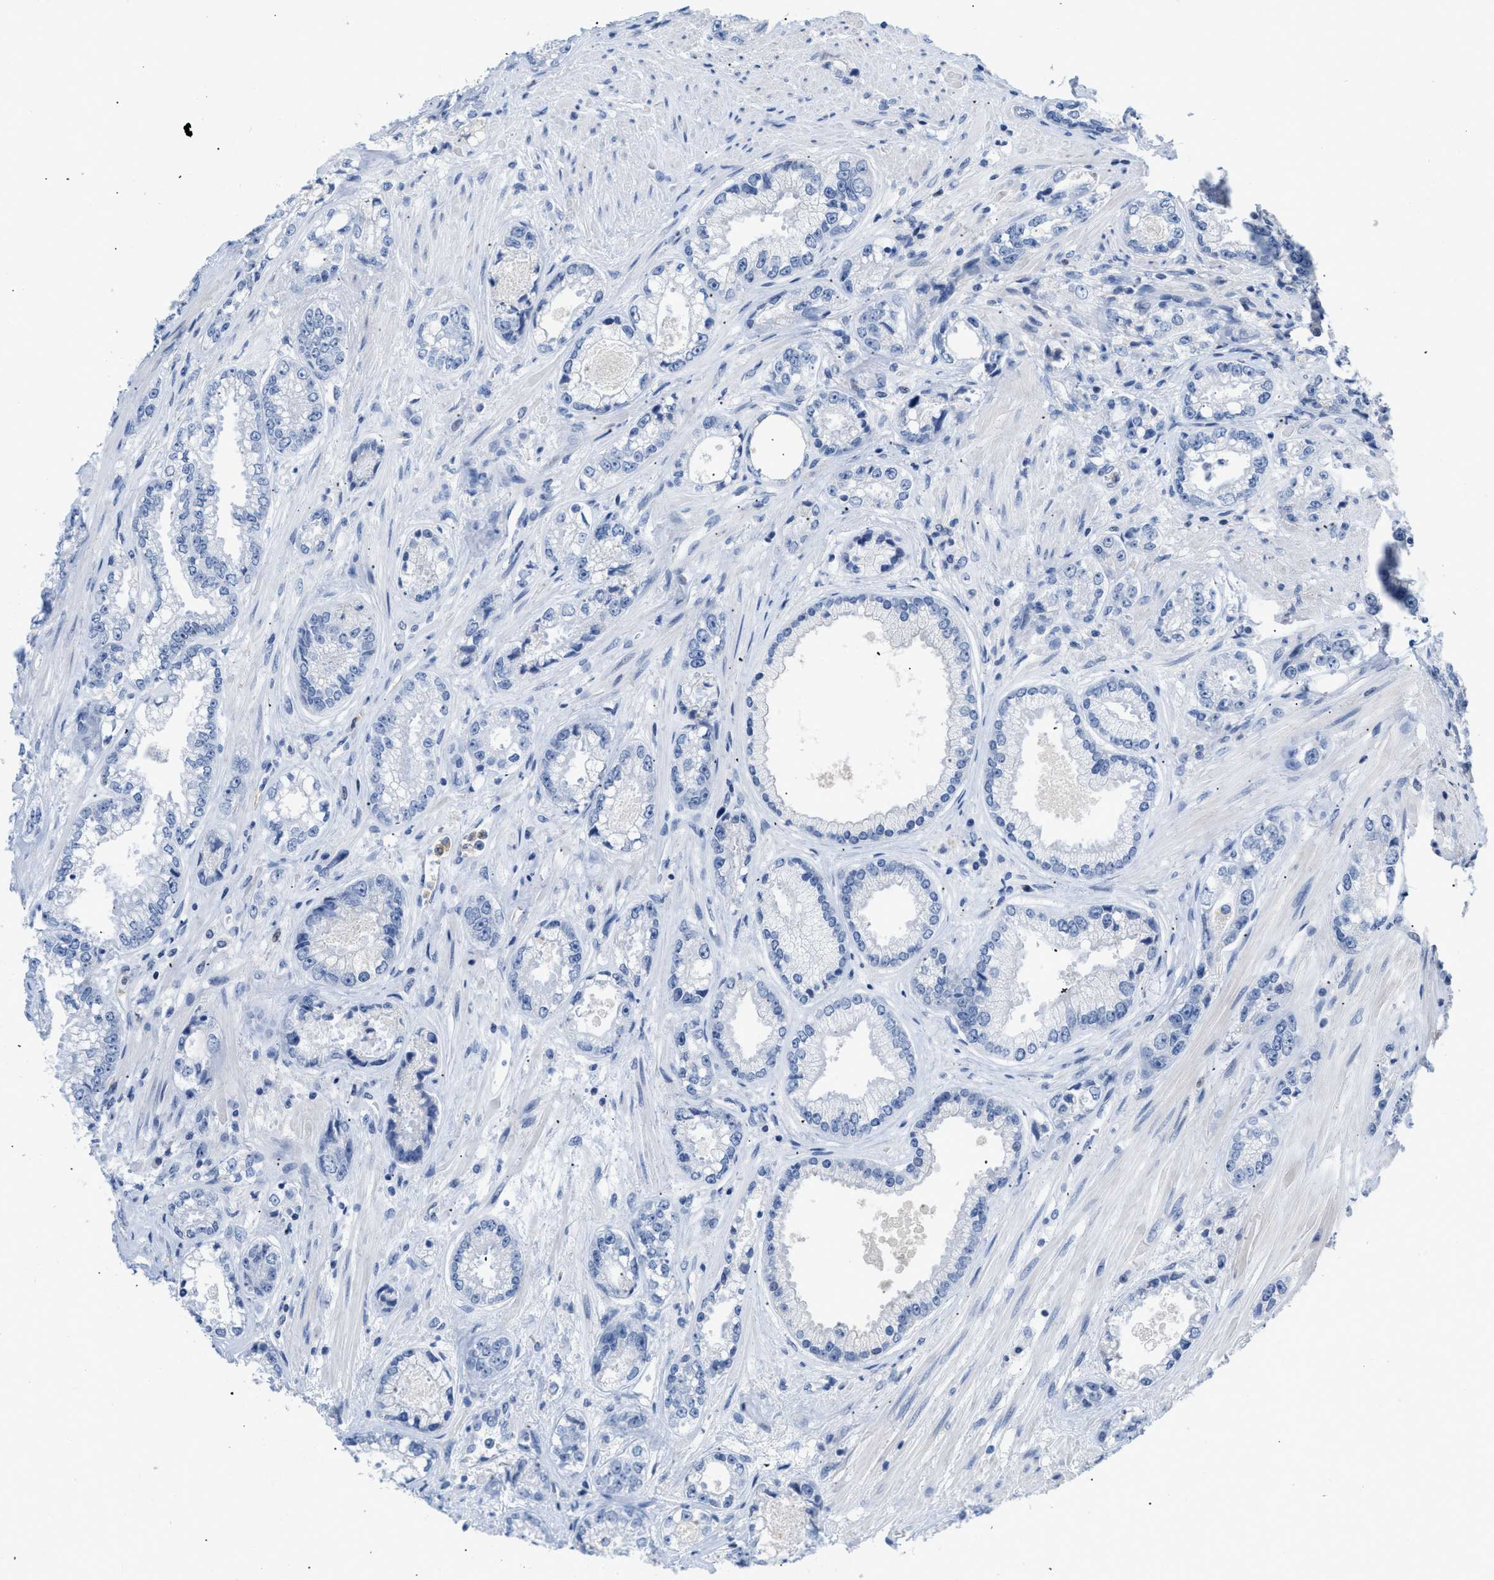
{"staining": {"intensity": "negative", "quantity": "none", "location": "none"}, "tissue": "prostate cancer", "cell_type": "Tumor cells", "image_type": "cancer", "snomed": [{"axis": "morphology", "description": "Adenocarcinoma, High grade"}, {"axis": "topography", "description": "Prostate"}], "caption": "This is a image of immunohistochemistry (IHC) staining of prostate high-grade adenocarcinoma, which shows no staining in tumor cells.", "gene": "BOLL", "patient": {"sex": "male", "age": 61}}